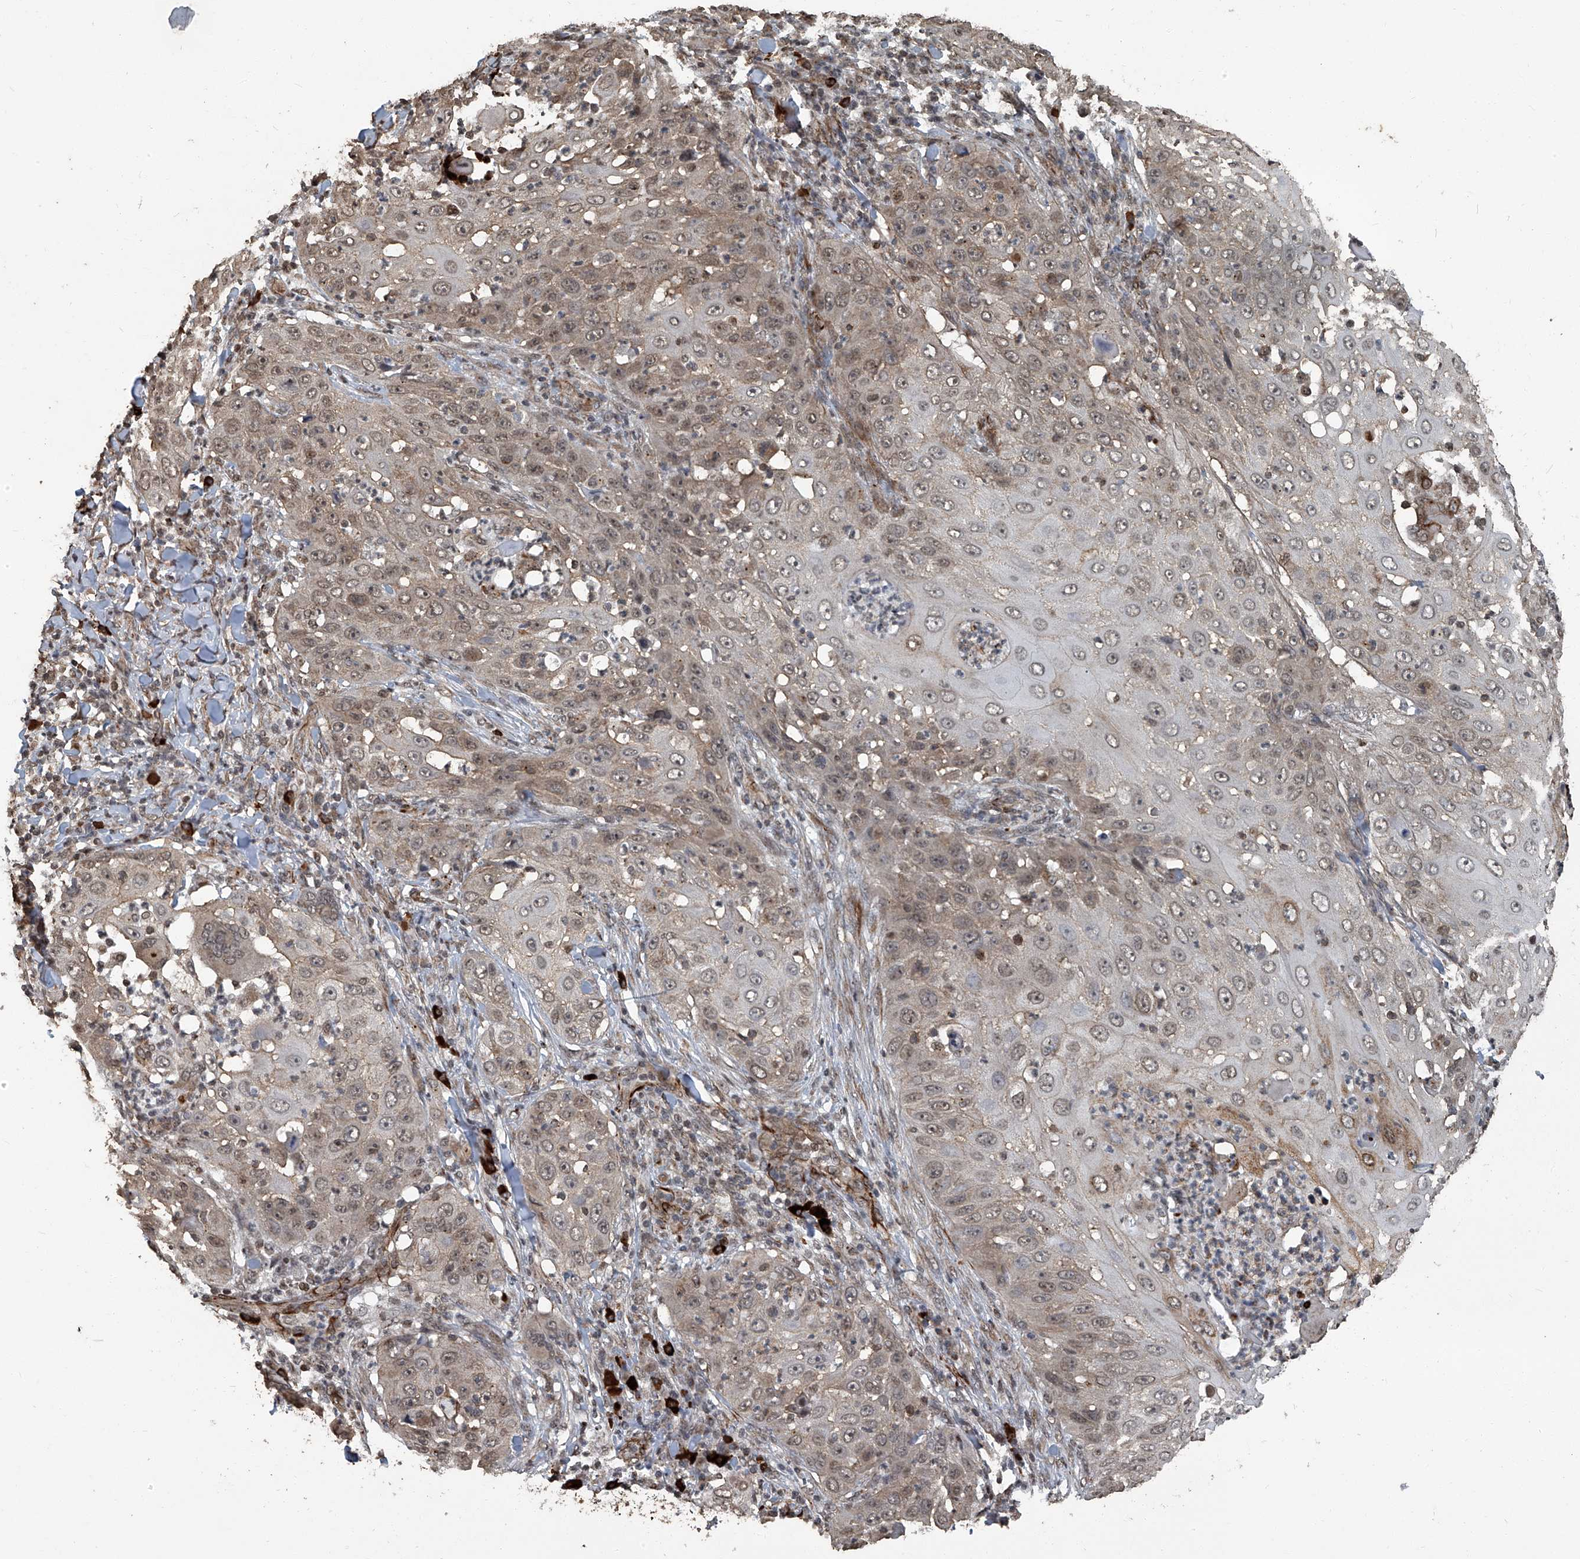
{"staining": {"intensity": "weak", "quantity": ">75%", "location": "cytoplasmic/membranous,nuclear"}, "tissue": "skin cancer", "cell_type": "Tumor cells", "image_type": "cancer", "snomed": [{"axis": "morphology", "description": "Squamous cell carcinoma, NOS"}, {"axis": "topography", "description": "Skin"}], "caption": "This image reveals immunohistochemistry staining of skin cancer (squamous cell carcinoma), with low weak cytoplasmic/membranous and nuclear staining in approximately >75% of tumor cells.", "gene": "GPR132", "patient": {"sex": "female", "age": 44}}